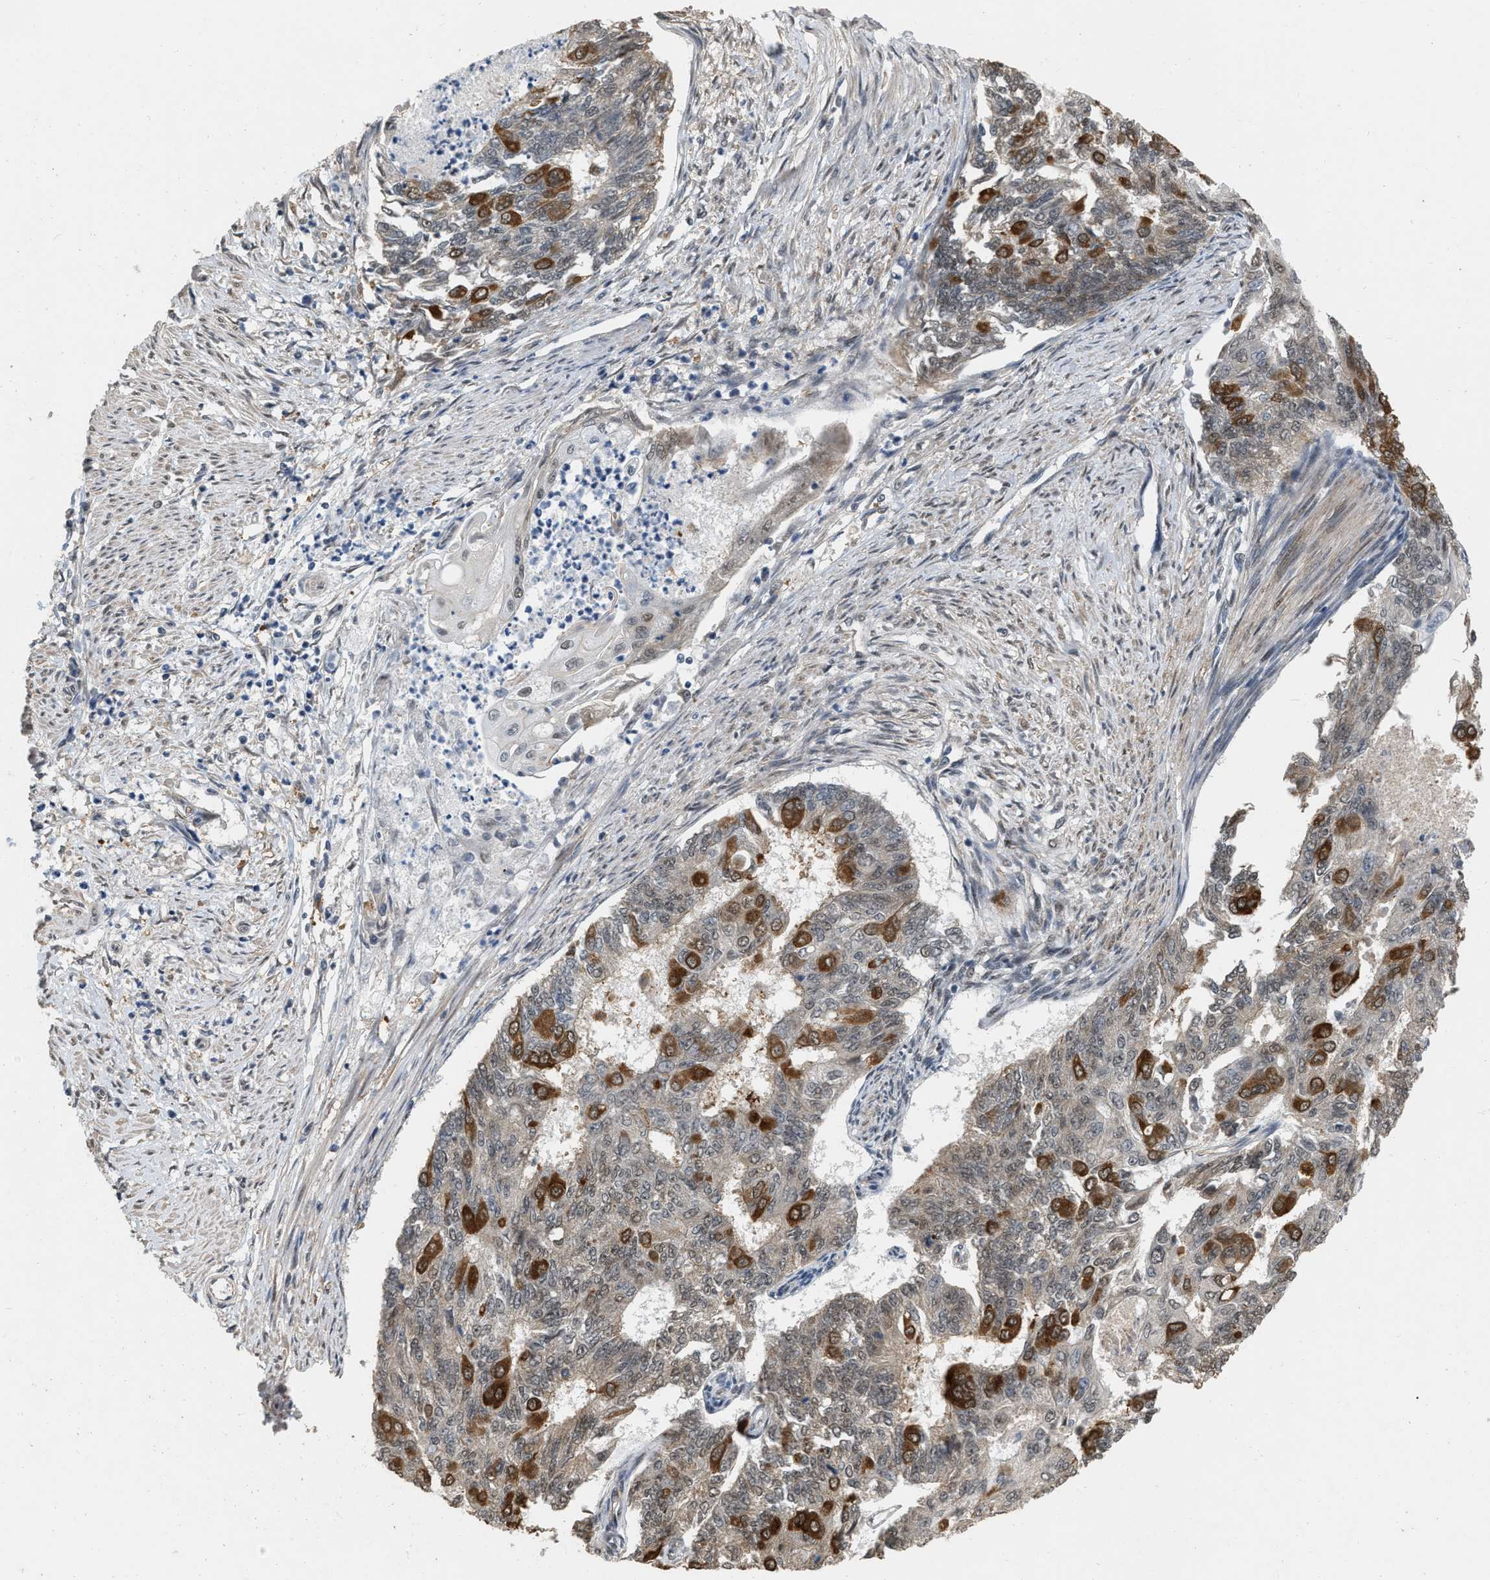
{"staining": {"intensity": "weak", "quantity": "25%-75%", "location": "cytoplasmic/membranous"}, "tissue": "endometrial cancer", "cell_type": "Tumor cells", "image_type": "cancer", "snomed": [{"axis": "morphology", "description": "Adenocarcinoma, NOS"}, {"axis": "topography", "description": "Endometrium"}], "caption": "Brown immunohistochemical staining in adenocarcinoma (endometrial) demonstrates weak cytoplasmic/membranous positivity in approximately 25%-75% of tumor cells.", "gene": "RUVBL1", "patient": {"sex": "female", "age": 32}}